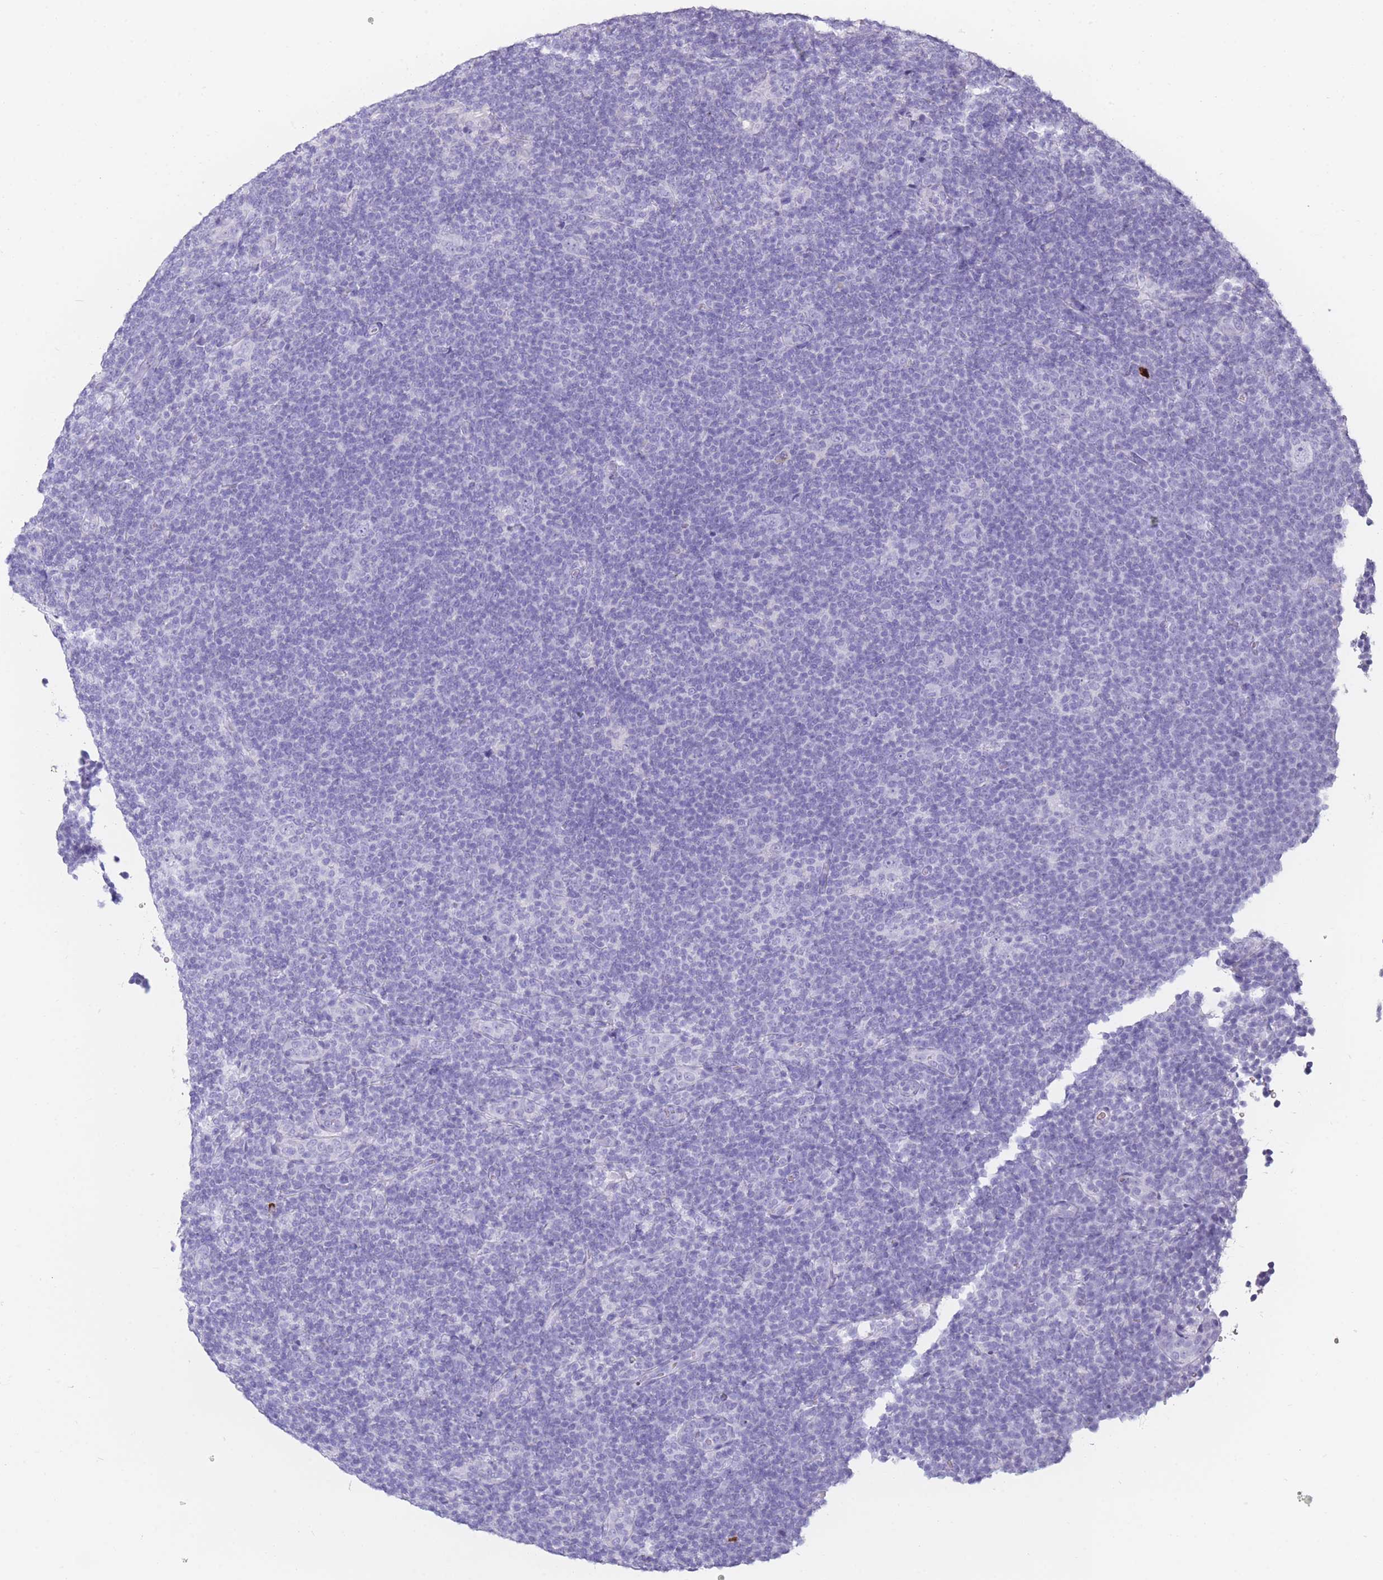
{"staining": {"intensity": "negative", "quantity": "none", "location": "none"}, "tissue": "lymphoma", "cell_type": "Tumor cells", "image_type": "cancer", "snomed": [{"axis": "morphology", "description": "Hodgkin's disease, NOS"}, {"axis": "topography", "description": "Lymph node"}], "caption": "The micrograph demonstrates no significant expression in tumor cells of Hodgkin's disease.", "gene": "TNFSF11", "patient": {"sex": "female", "age": 57}}